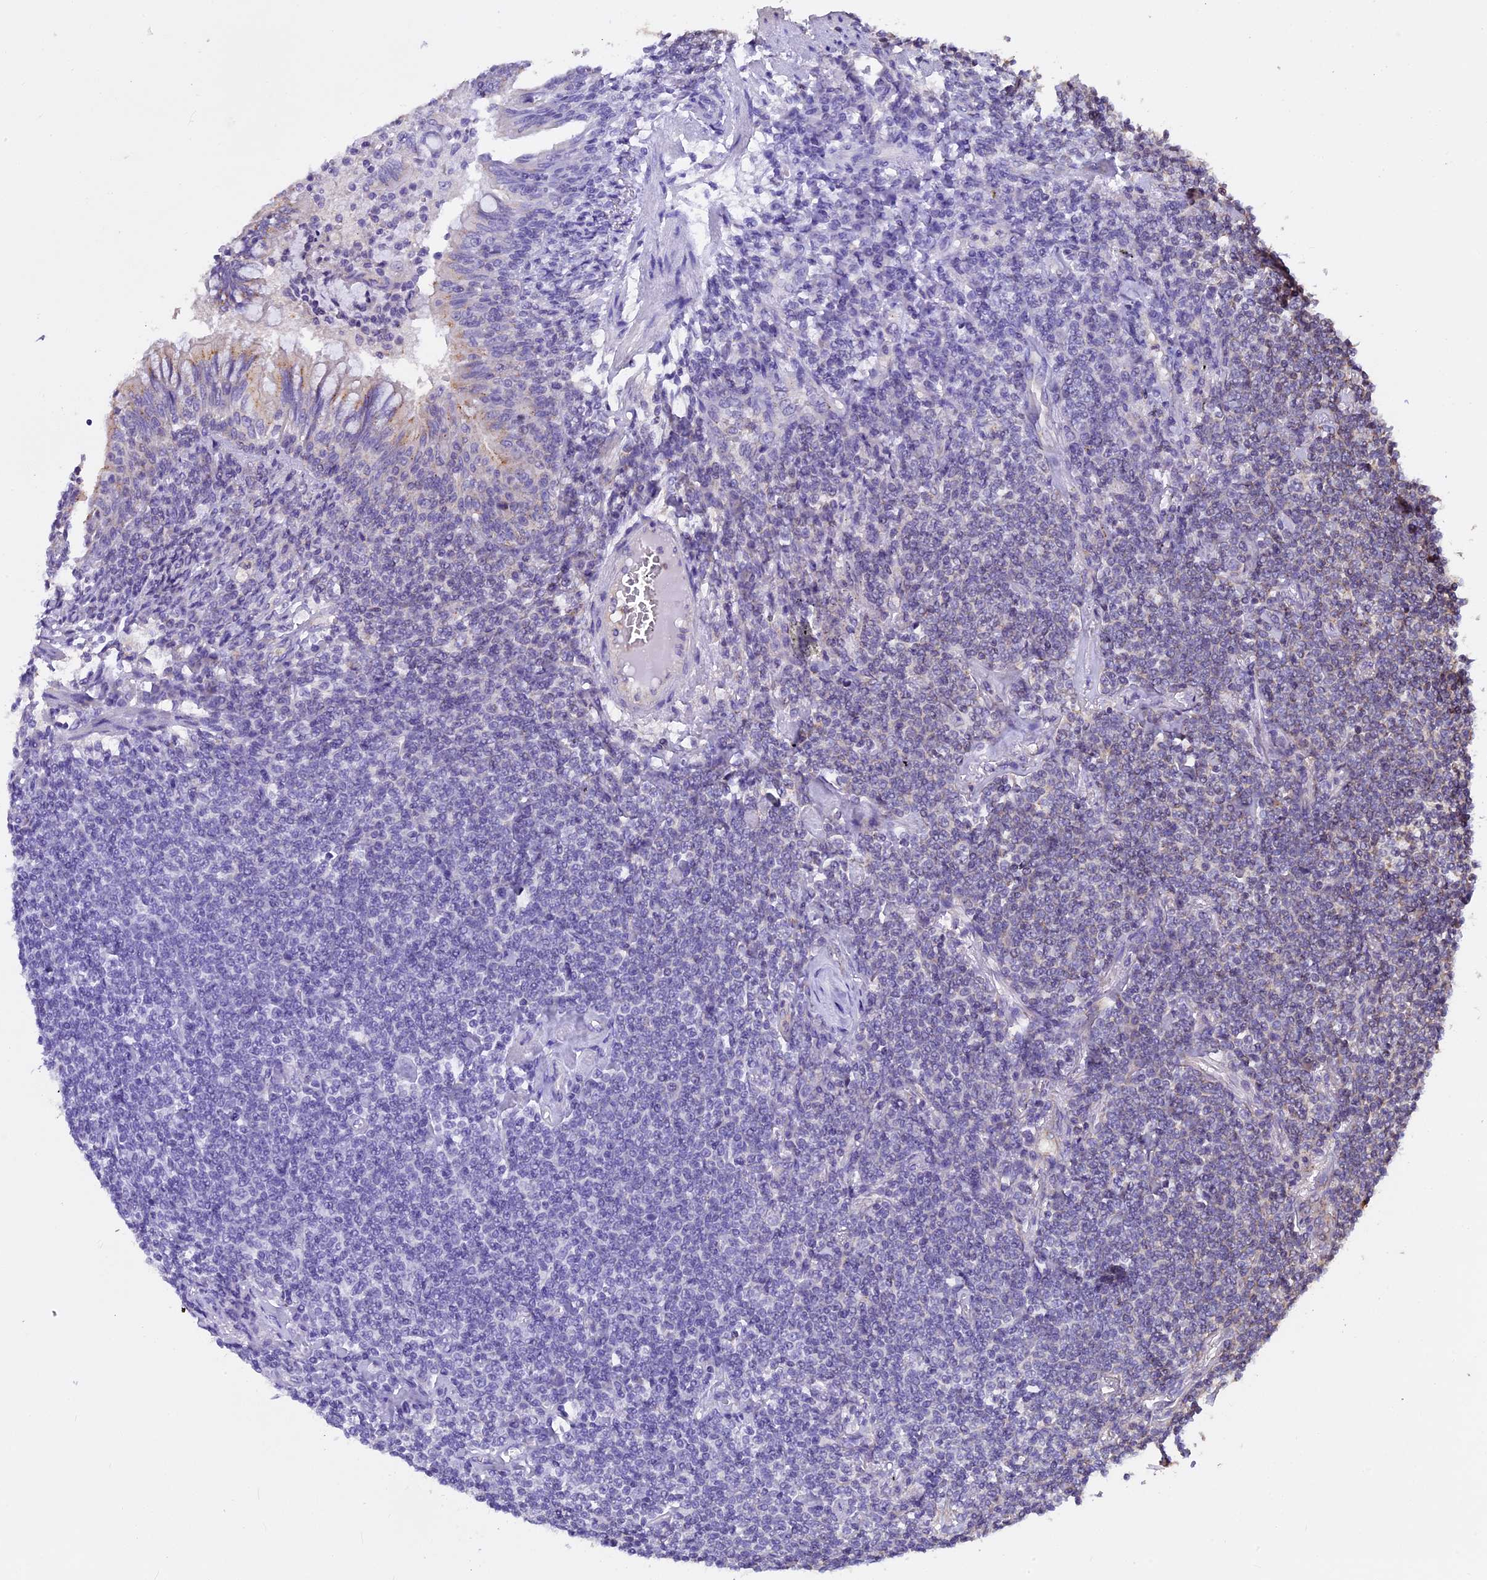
{"staining": {"intensity": "negative", "quantity": "none", "location": "none"}, "tissue": "lymphoma", "cell_type": "Tumor cells", "image_type": "cancer", "snomed": [{"axis": "morphology", "description": "Malignant lymphoma, non-Hodgkin's type, Low grade"}, {"axis": "topography", "description": "Lung"}], "caption": "This is an immunohistochemistry micrograph of low-grade malignant lymphoma, non-Hodgkin's type. There is no positivity in tumor cells.", "gene": "CHMP2A", "patient": {"sex": "female", "age": 71}}